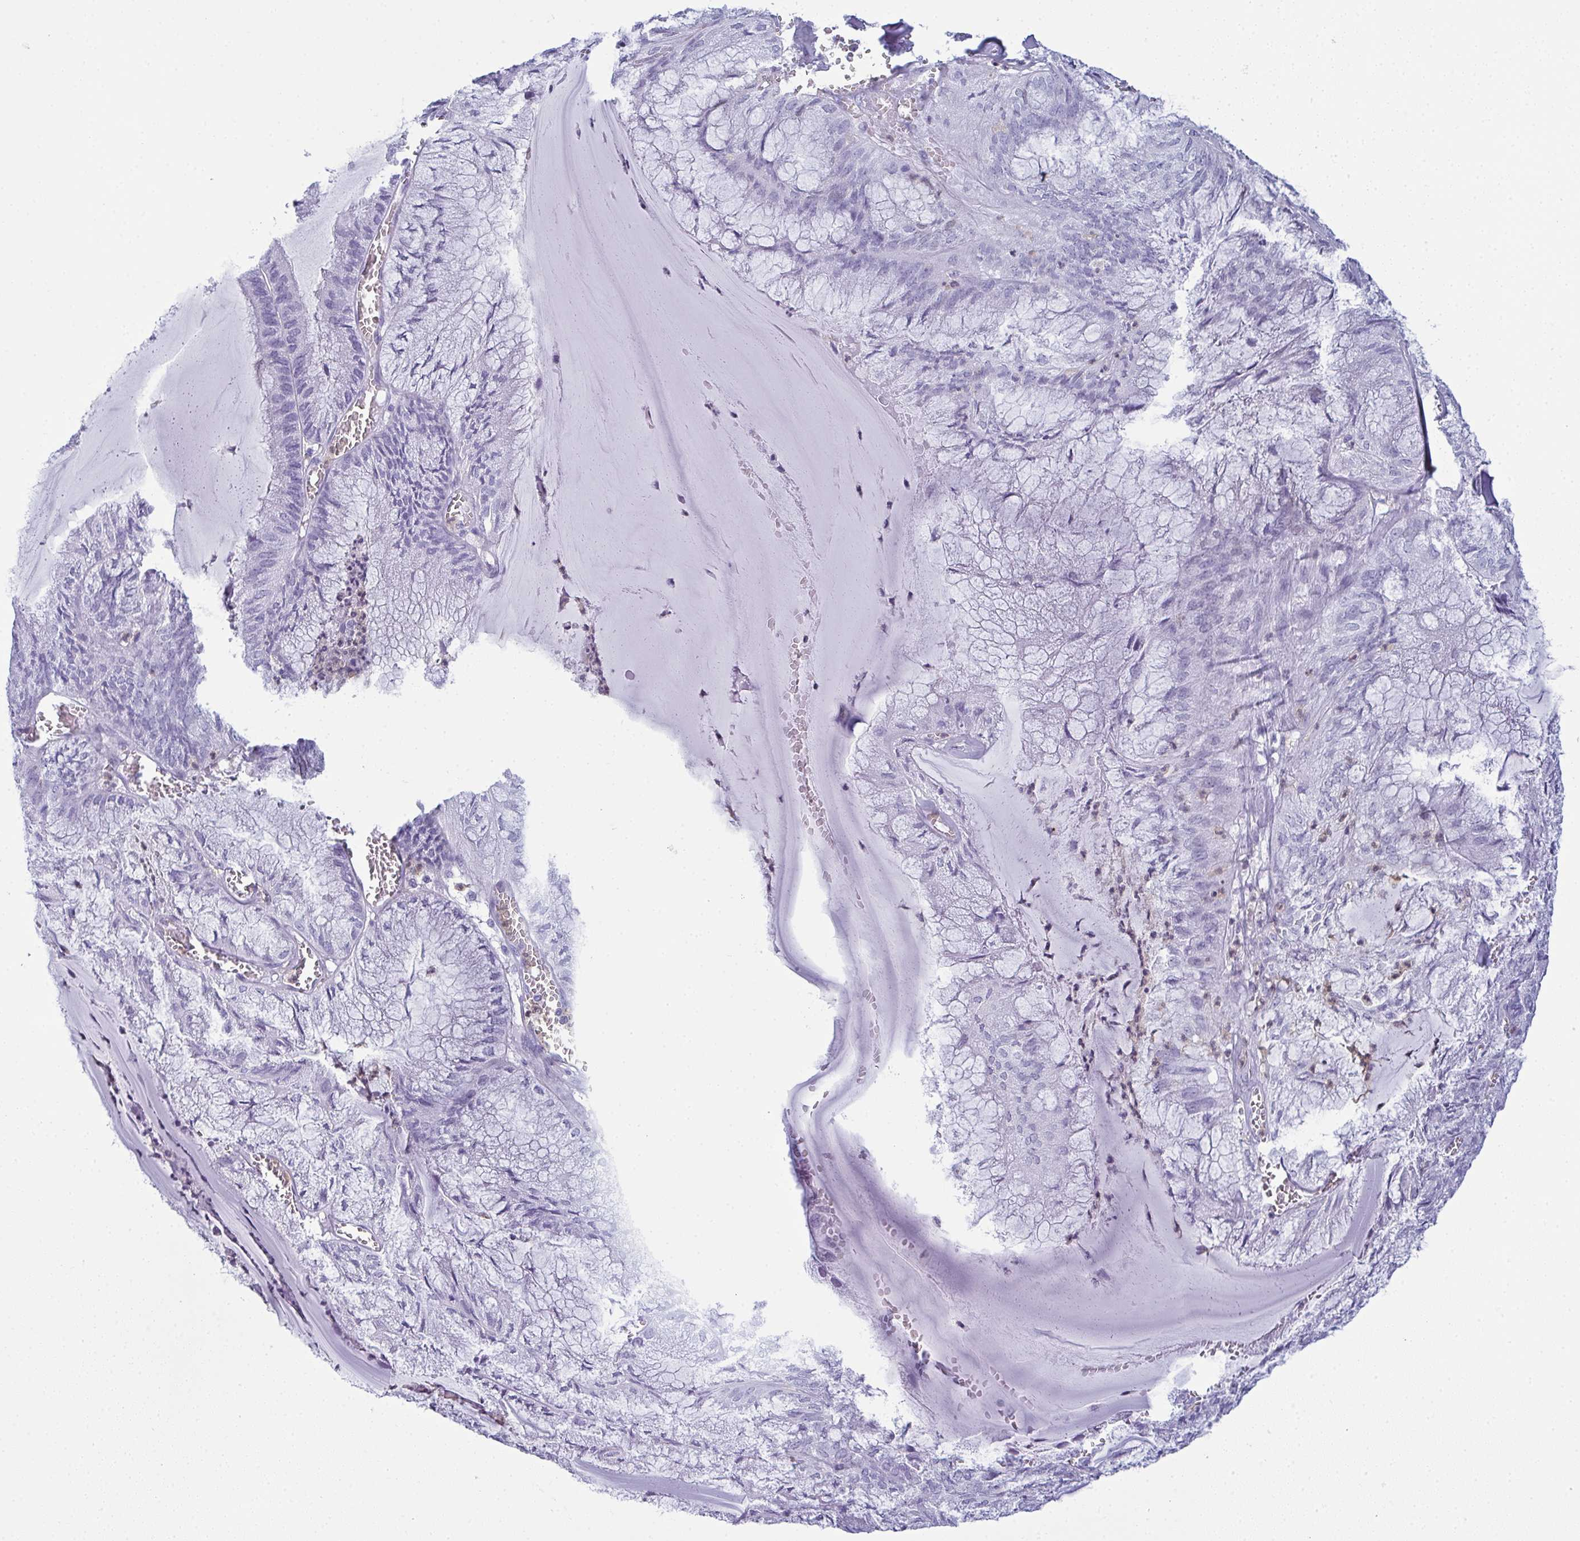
{"staining": {"intensity": "negative", "quantity": "none", "location": "none"}, "tissue": "endometrial cancer", "cell_type": "Tumor cells", "image_type": "cancer", "snomed": [{"axis": "morphology", "description": "Carcinoma, NOS"}, {"axis": "topography", "description": "Endometrium"}], "caption": "IHC image of endometrial cancer stained for a protein (brown), which displays no positivity in tumor cells.", "gene": "CDA", "patient": {"sex": "female", "age": 62}}